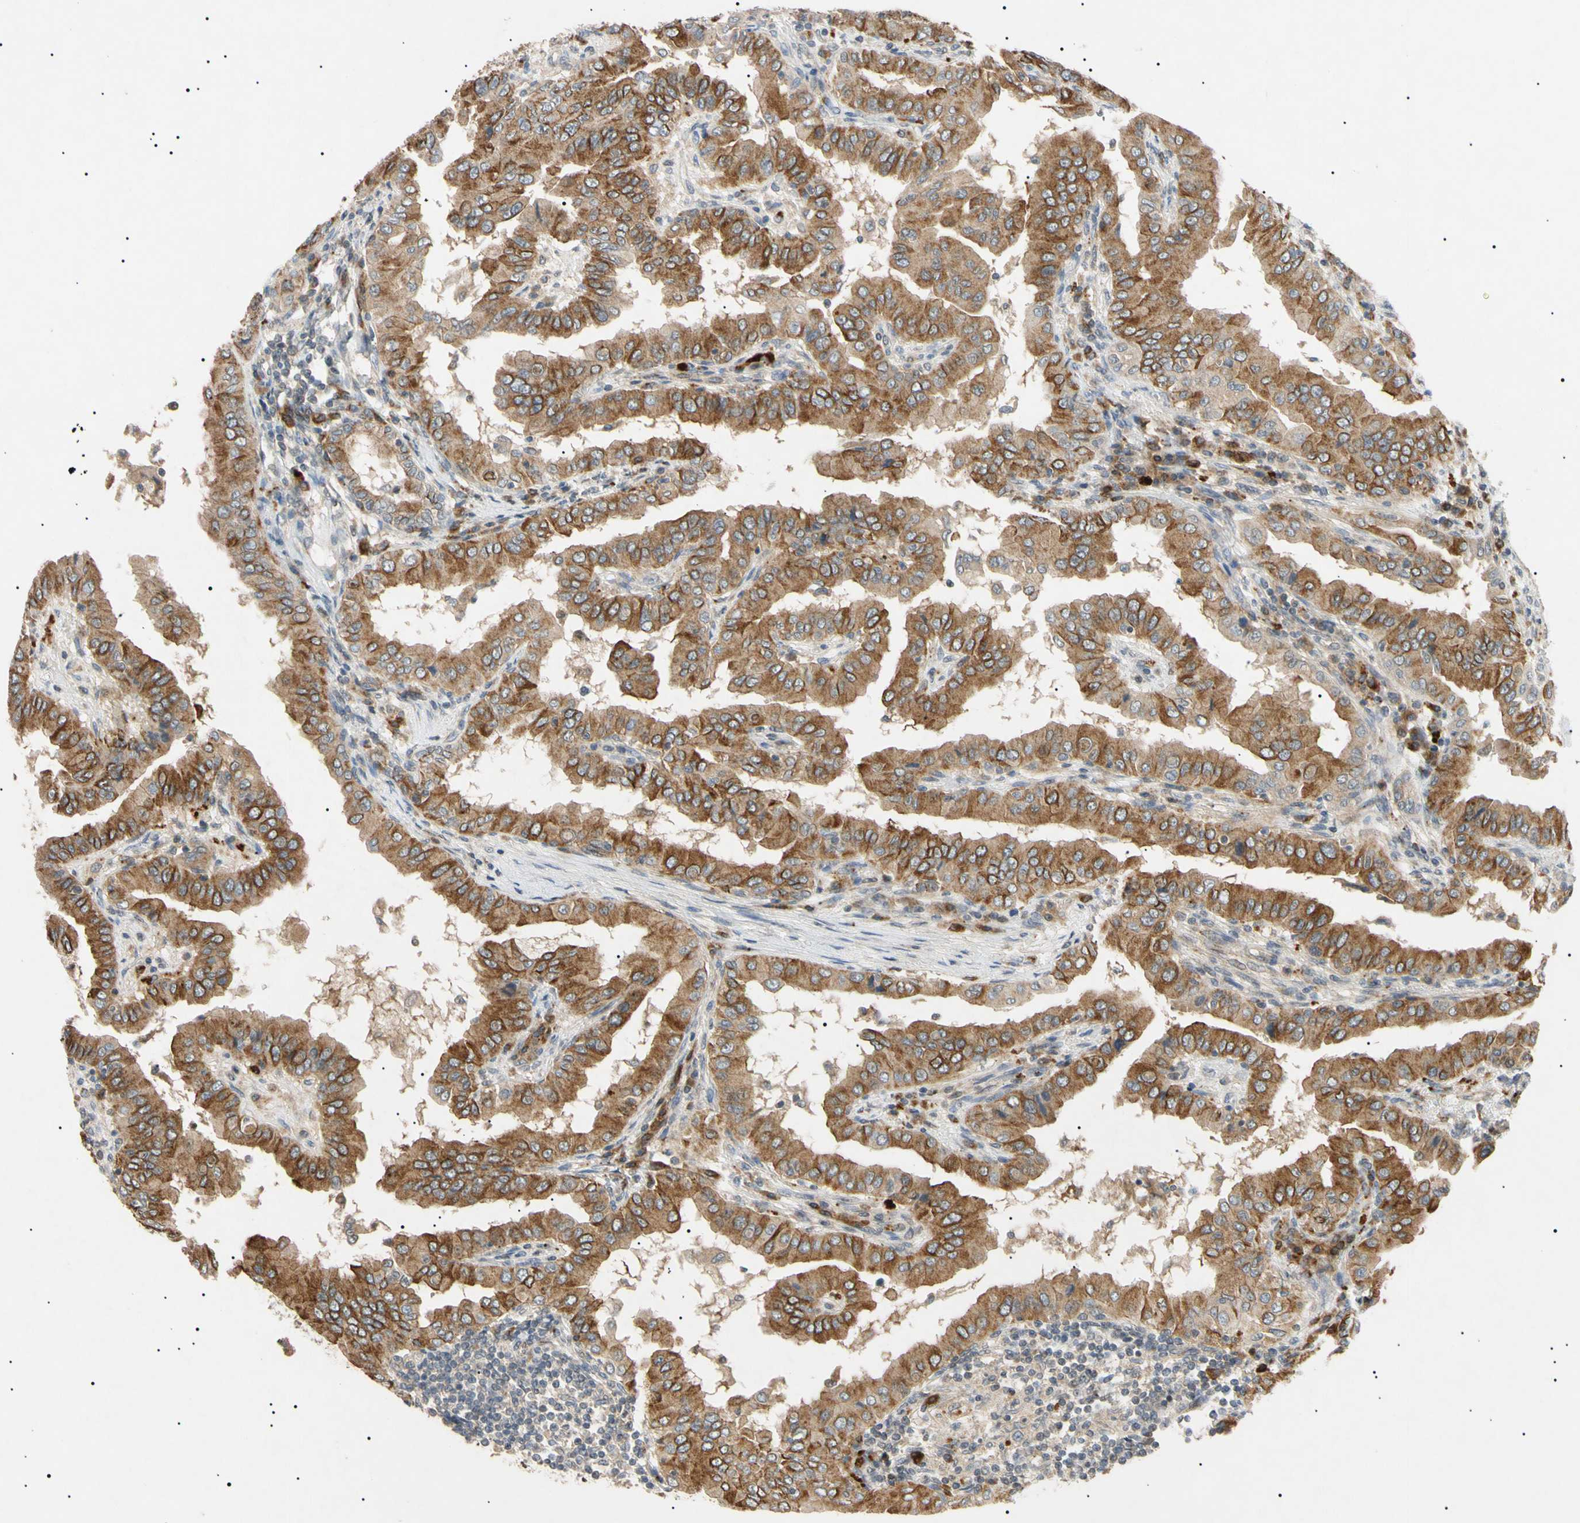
{"staining": {"intensity": "moderate", "quantity": "25%-75%", "location": "cytoplasmic/membranous"}, "tissue": "thyroid cancer", "cell_type": "Tumor cells", "image_type": "cancer", "snomed": [{"axis": "morphology", "description": "Papillary adenocarcinoma, NOS"}, {"axis": "topography", "description": "Thyroid gland"}], "caption": "Protein staining by IHC exhibits moderate cytoplasmic/membranous positivity in about 25%-75% of tumor cells in thyroid papillary adenocarcinoma.", "gene": "TUBB4A", "patient": {"sex": "male", "age": 33}}